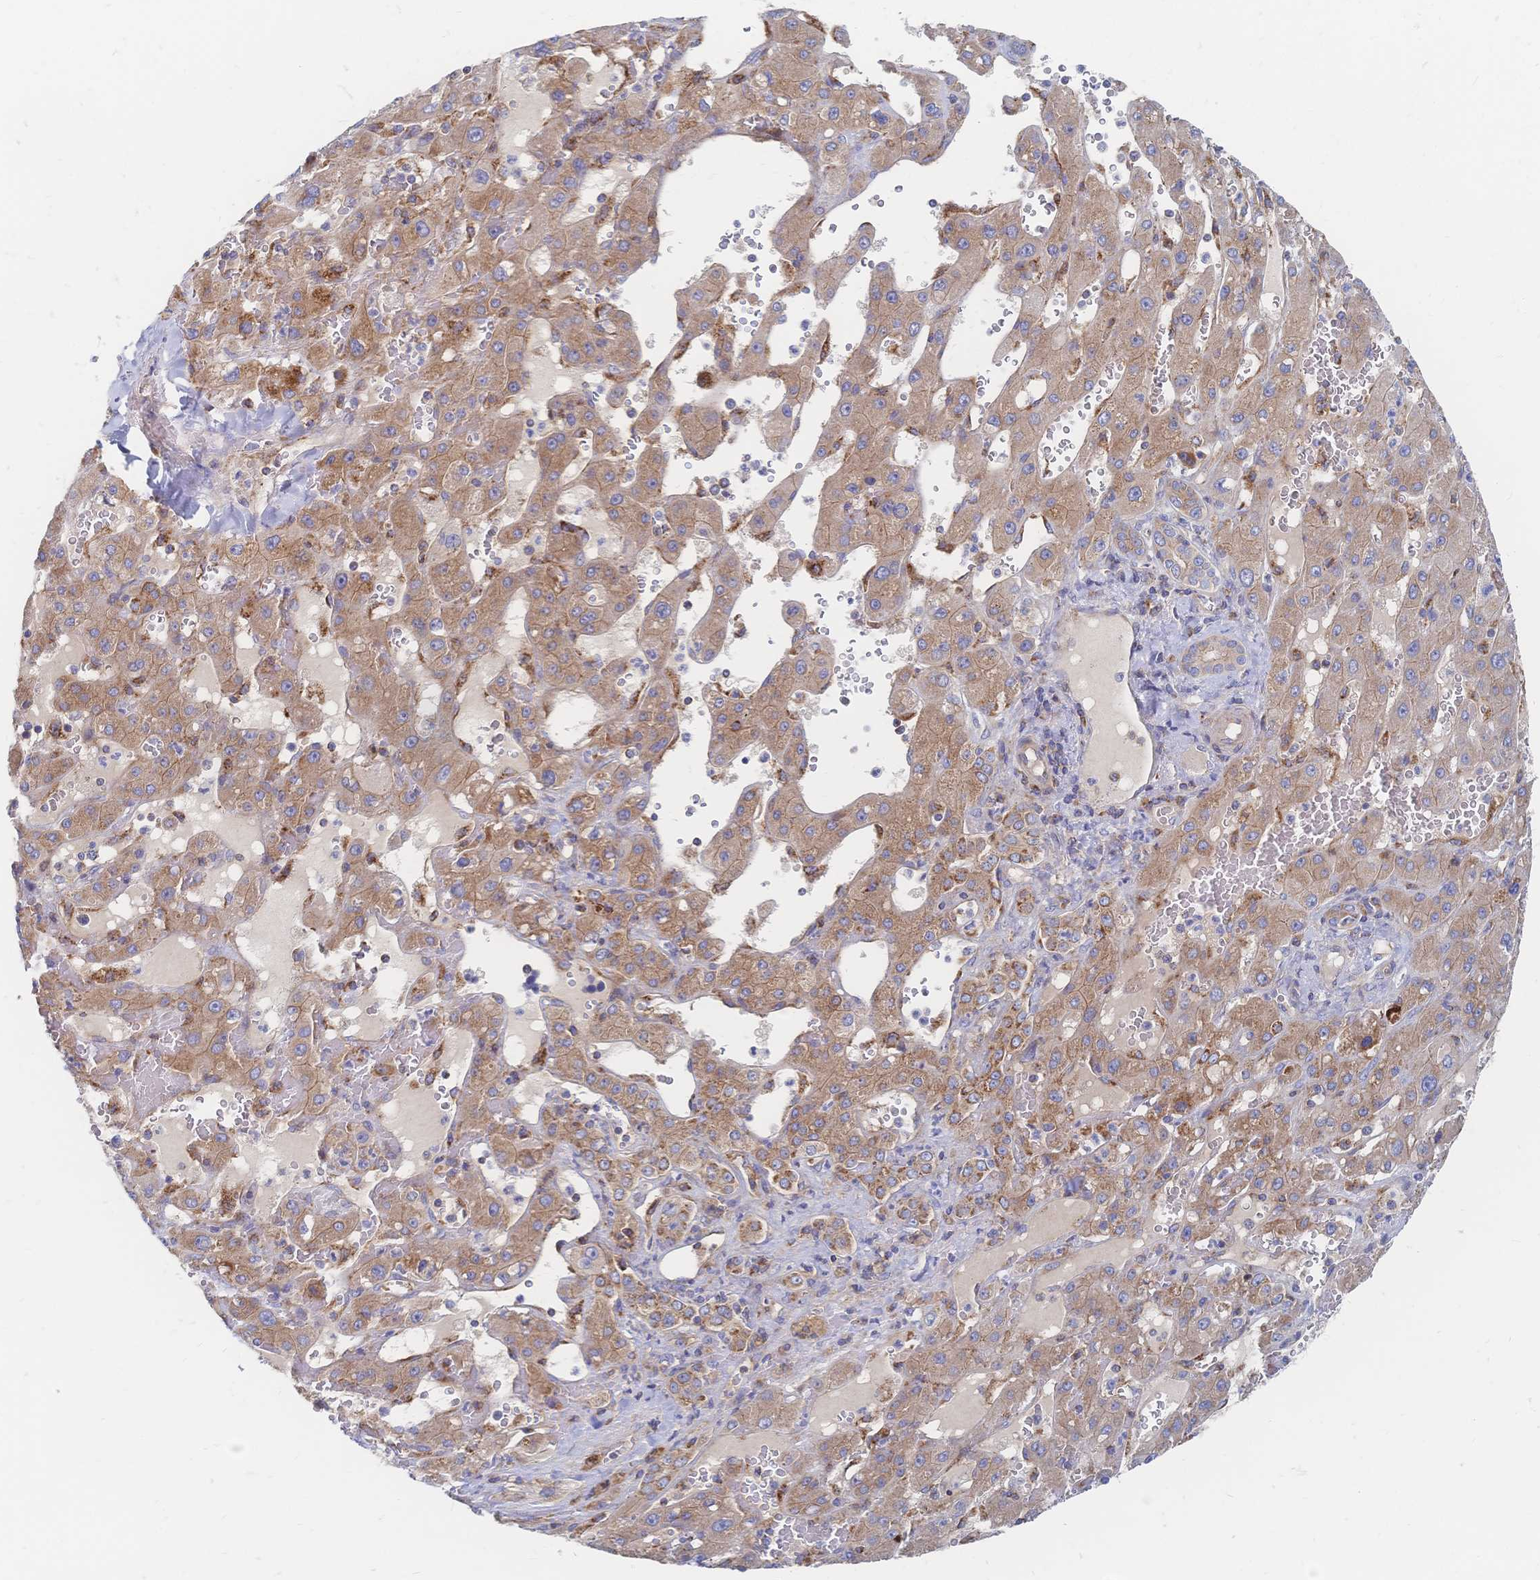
{"staining": {"intensity": "weak", "quantity": ">75%", "location": "cytoplasmic/membranous"}, "tissue": "liver cancer", "cell_type": "Tumor cells", "image_type": "cancer", "snomed": [{"axis": "morphology", "description": "Carcinoma, Hepatocellular, NOS"}, {"axis": "topography", "description": "Liver"}], "caption": "Protein expression analysis of liver cancer exhibits weak cytoplasmic/membranous positivity in approximately >75% of tumor cells. The protein of interest is shown in brown color, while the nuclei are stained blue.", "gene": "SORBS1", "patient": {"sex": "female", "age": 73}}